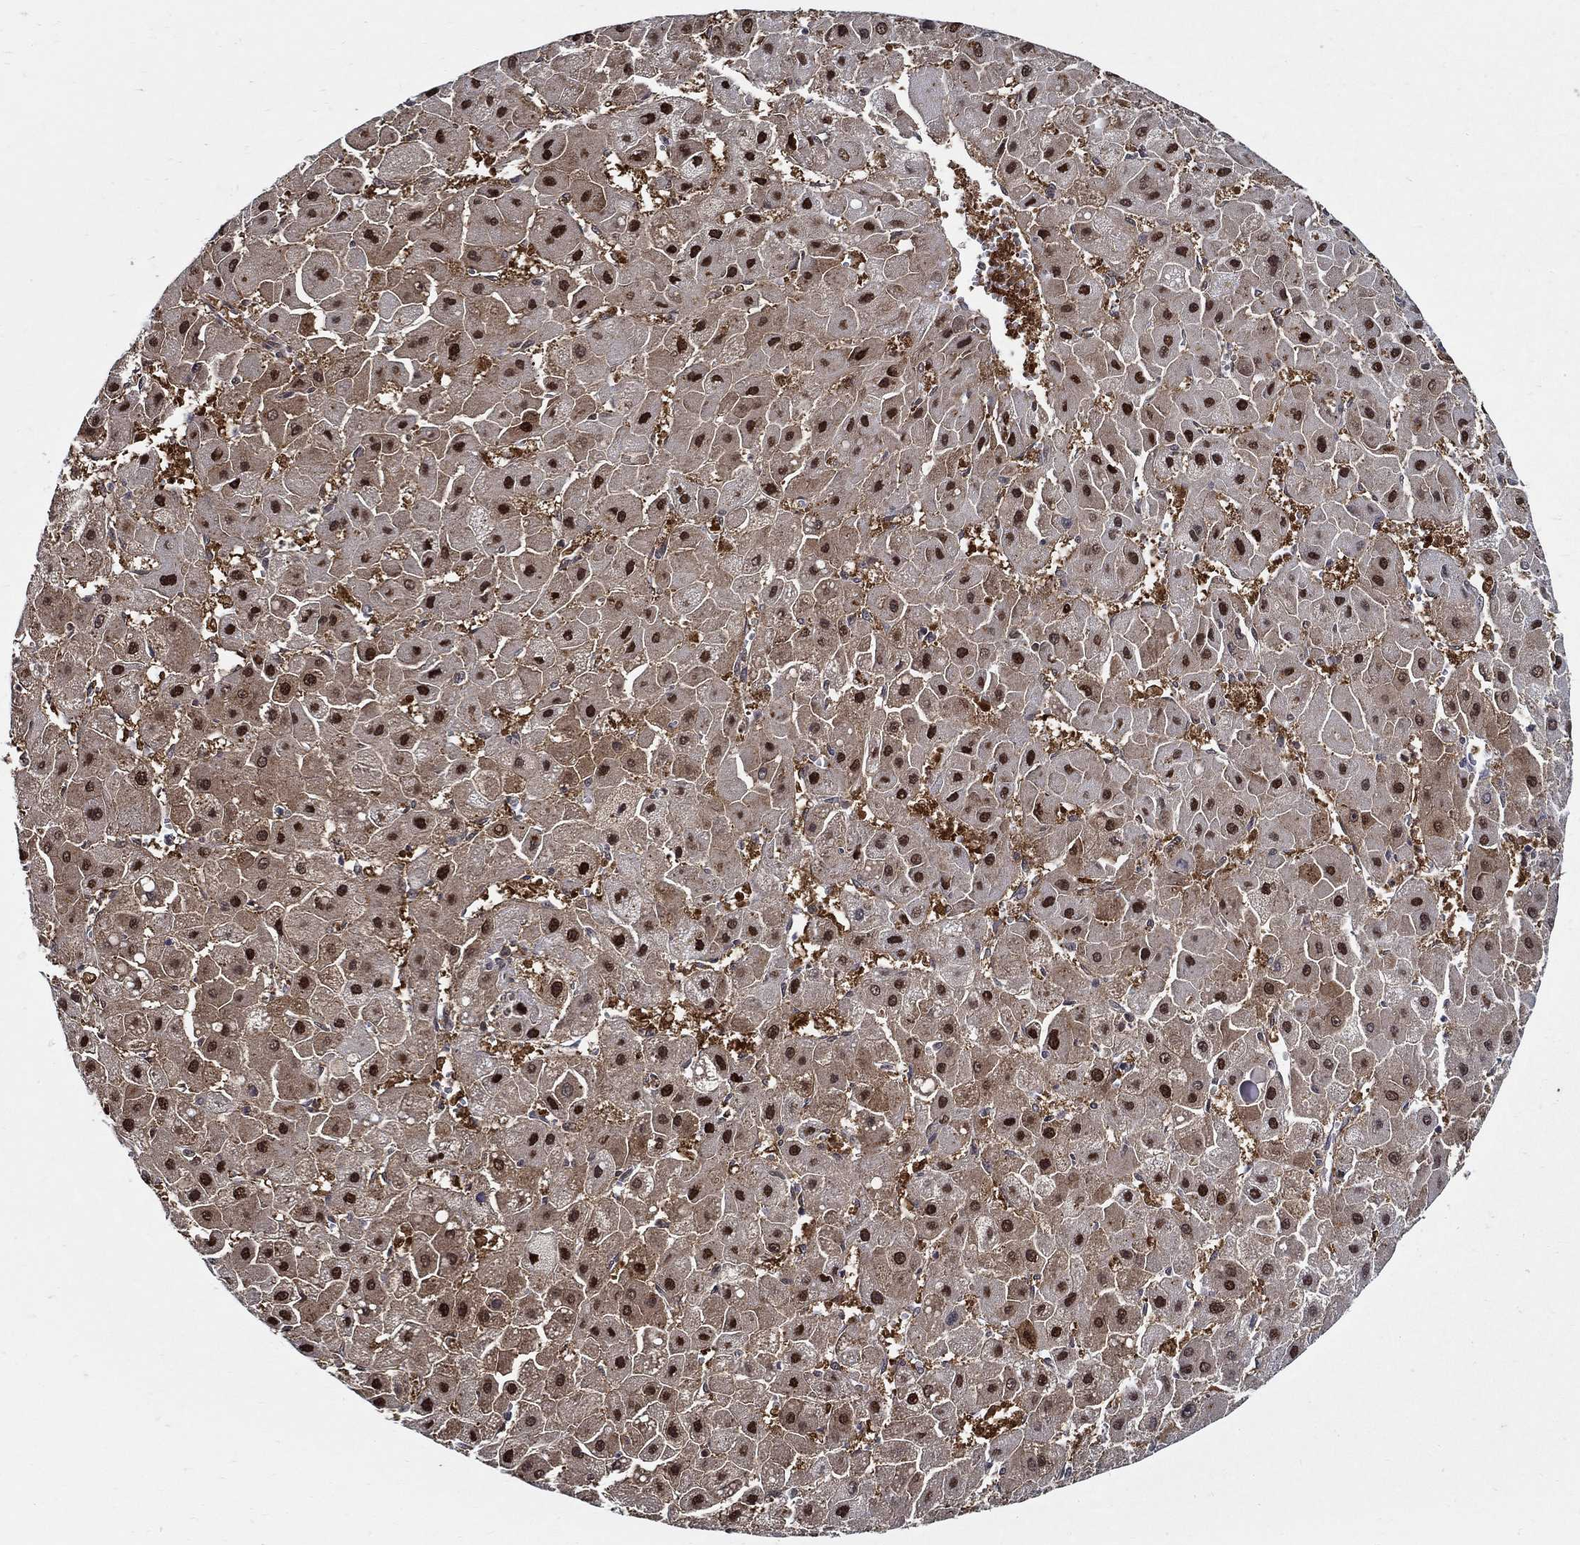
{"staining": {"intensity": "strong", "quantity": "25%-75%", "location": "nuclear"}, "tissue": "liver cancer", "cell_type": "Tumor cells", "image_type": "cancer", "snomed": [{"axis": "morphology", "description": "Carcinoma, Hepatocellular, NOS"}, {"axis": "topography", "description": "Liver"}], "caption": "IHC image of neoplastic tissue: liver cancer (hepatocellular carcinoma) stained using IHC shows high levels of strong protein expression localized specifically in the nuclear of tumor cells, appearing as a nuclear brown color.", "gene": "ZNF594", "patient": {"sex": "female", "age": 25}}